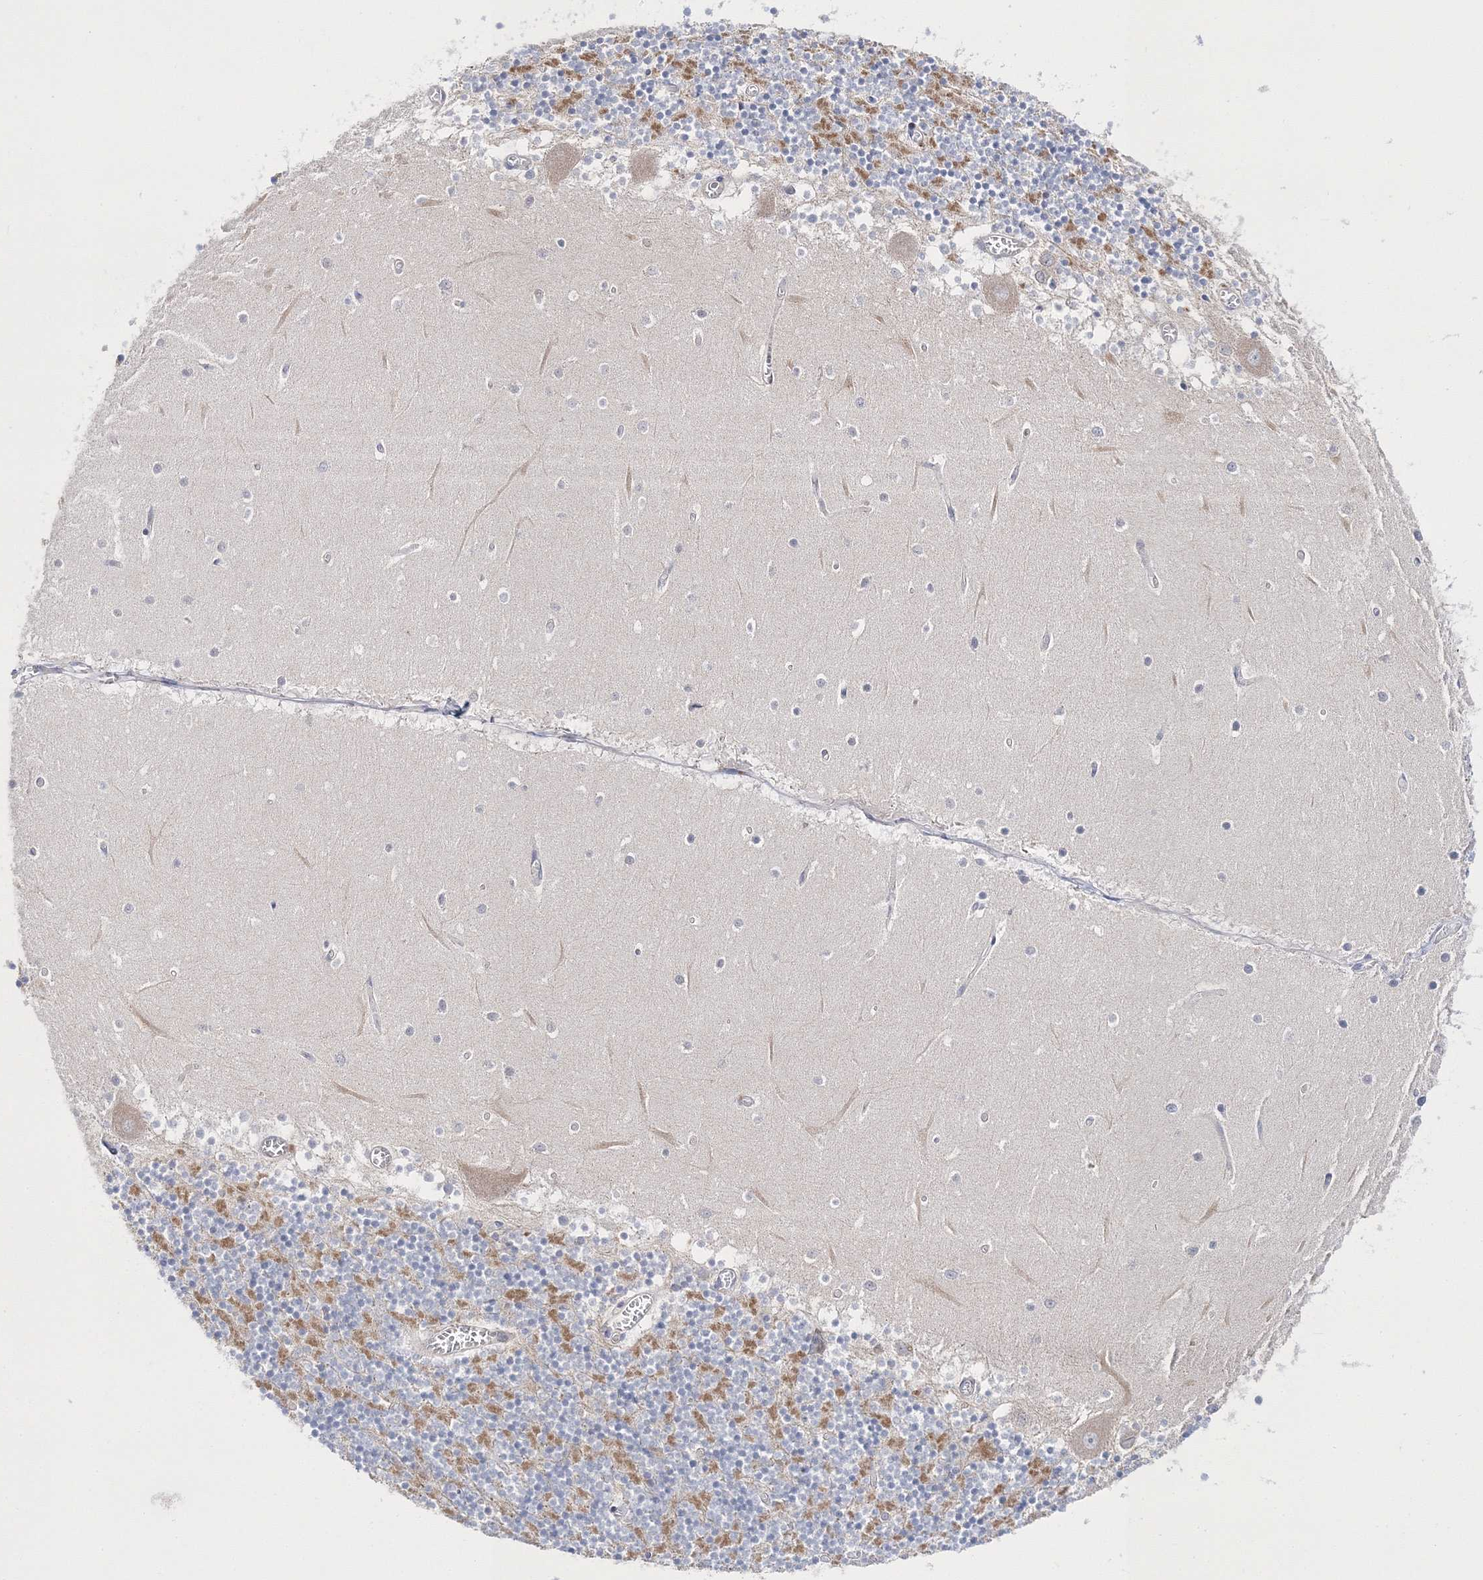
{"staining": {"intensity": "strong", "quantity": "<25%", "location": "cytoplasmic/membranous"}, "tissue": "cerebellum", "cell_type": "Cells in granular layer", "image_type": "normal", "snomed": [{"axis": "morphology", "description": "Normal tissue, NOS"}, {"axis": "topography", "description": "Cerebellum"}], "caption": "Immunohistochemical staining of normal human cerebellum shows strong cytoplasmic/membranous protein expression in approximately <25% of cells in granular layer. The protein is shown in brown color, while the nuclei are stained blue.", "gene": "ARHGAP32", "patient": {"sex": "female", "age": 28}}